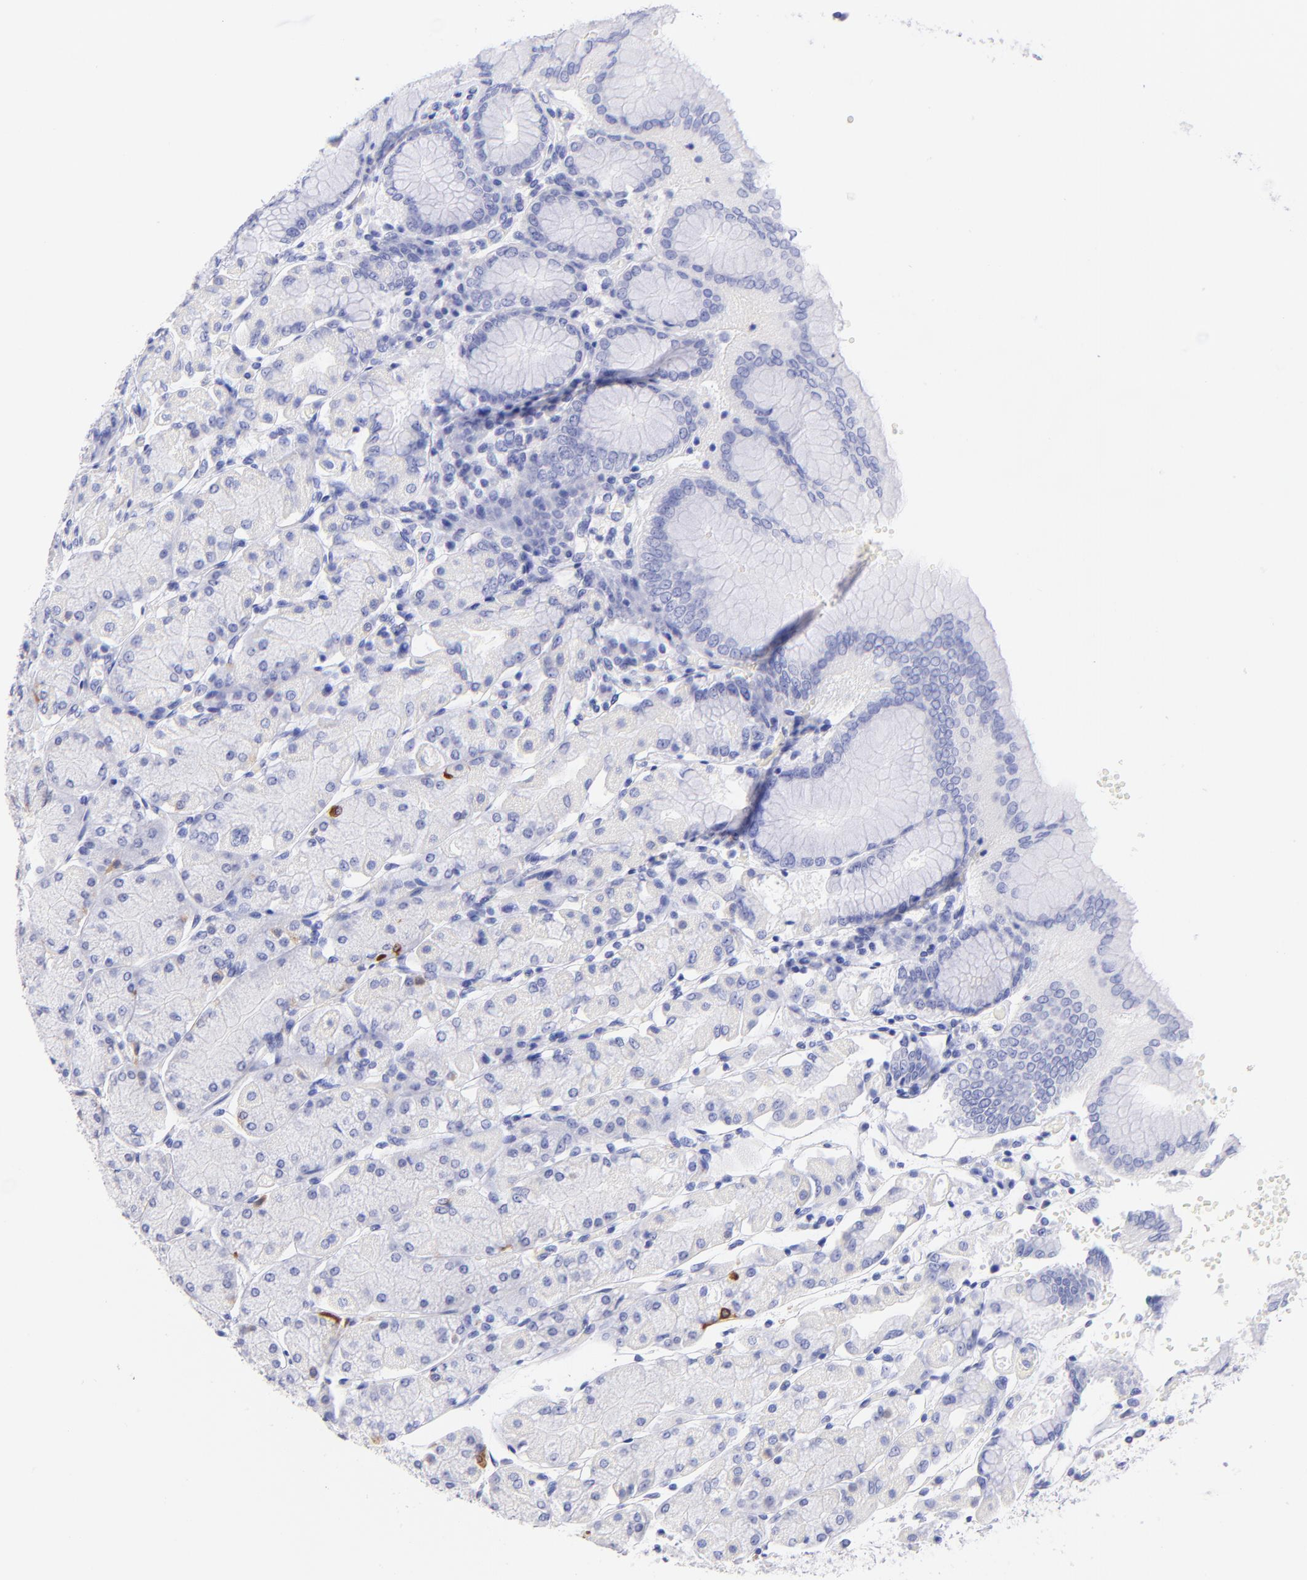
{"staining": {"intensity": "moderate", "quantity": "<25%", "location": "cytoplasmic/membranous"}, "tissue": "stomach", "cell_type": "Glandular cells", "image_type": "normal", "snomed": [{"axis": "morphology", "description": "Normal tissue, NOS"}, {"axis": "topography", "description": "Stomach, upper"}, {"axis": "topography", "description": "Stomach"}], "caption": "An immunohistochemistry micrograph of unremarkable tissue is shown. Protein staining in brown shows moderate cytoplasmic/membranous positivity in stomach within glandular cells.", "gene": "RAB3B", "patient": {"sex": "male", "age": 76}}